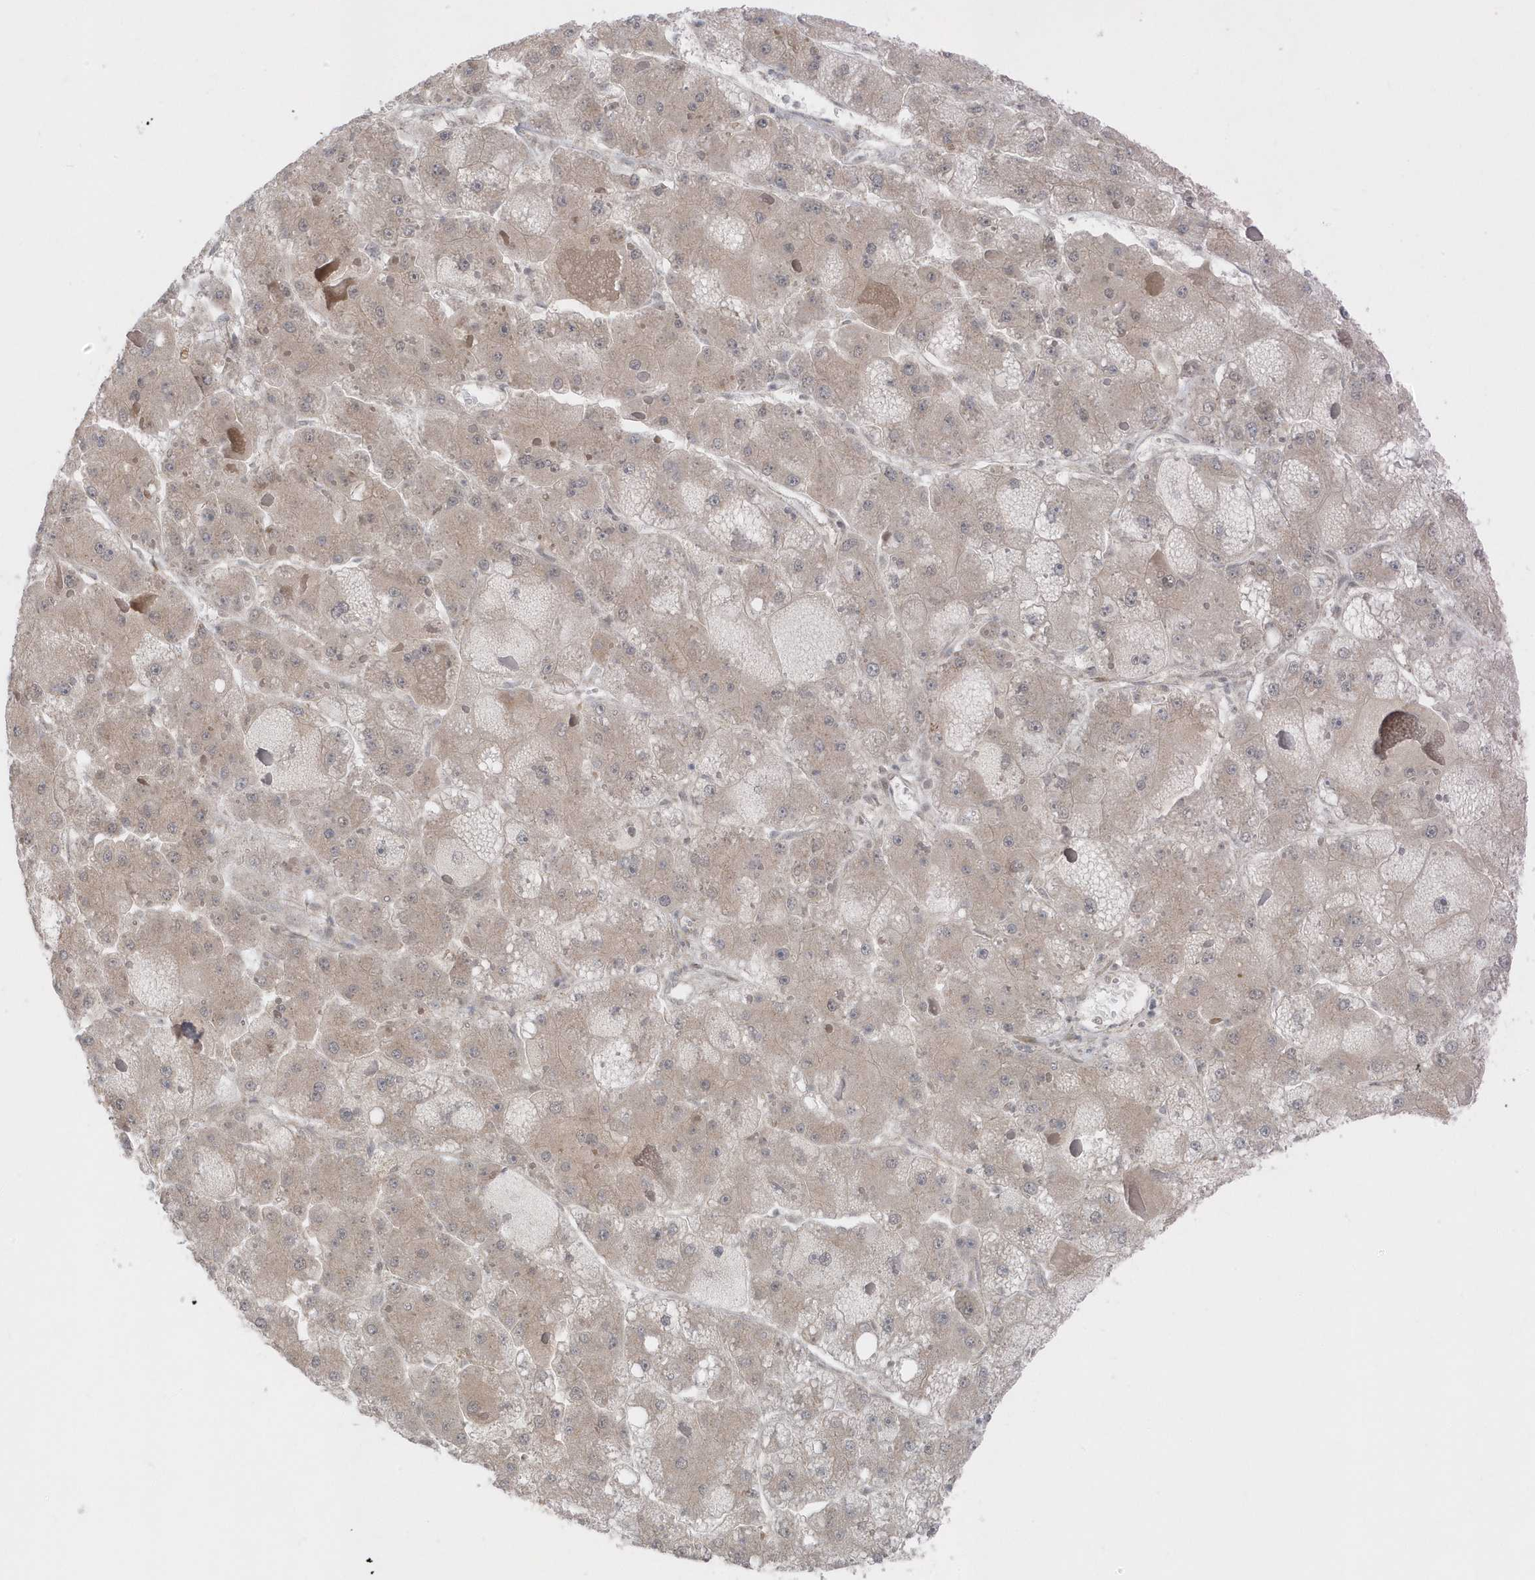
{"staining": {"intensity": "moderate", "quantity": "25%-75%", "location": "cytoplasmic/membranous"}, "tissue": "liver cancer", "cell_type": "Tumor cells", "image_type": "cancer", "snomed": [{"axis": "morphology", "description": "Carcinoma, Hepatocellular, NOS"}, {"axis": "topography", "description": "Liver"}], "caption": "Tumor cells exhibit medium levels of moderate cytoplasmic/membranous positivity in approximately 25%-75% of cells in liver cancer.", "gene": "PARD3B", "patient": {"sex": "female", "age": 73}}